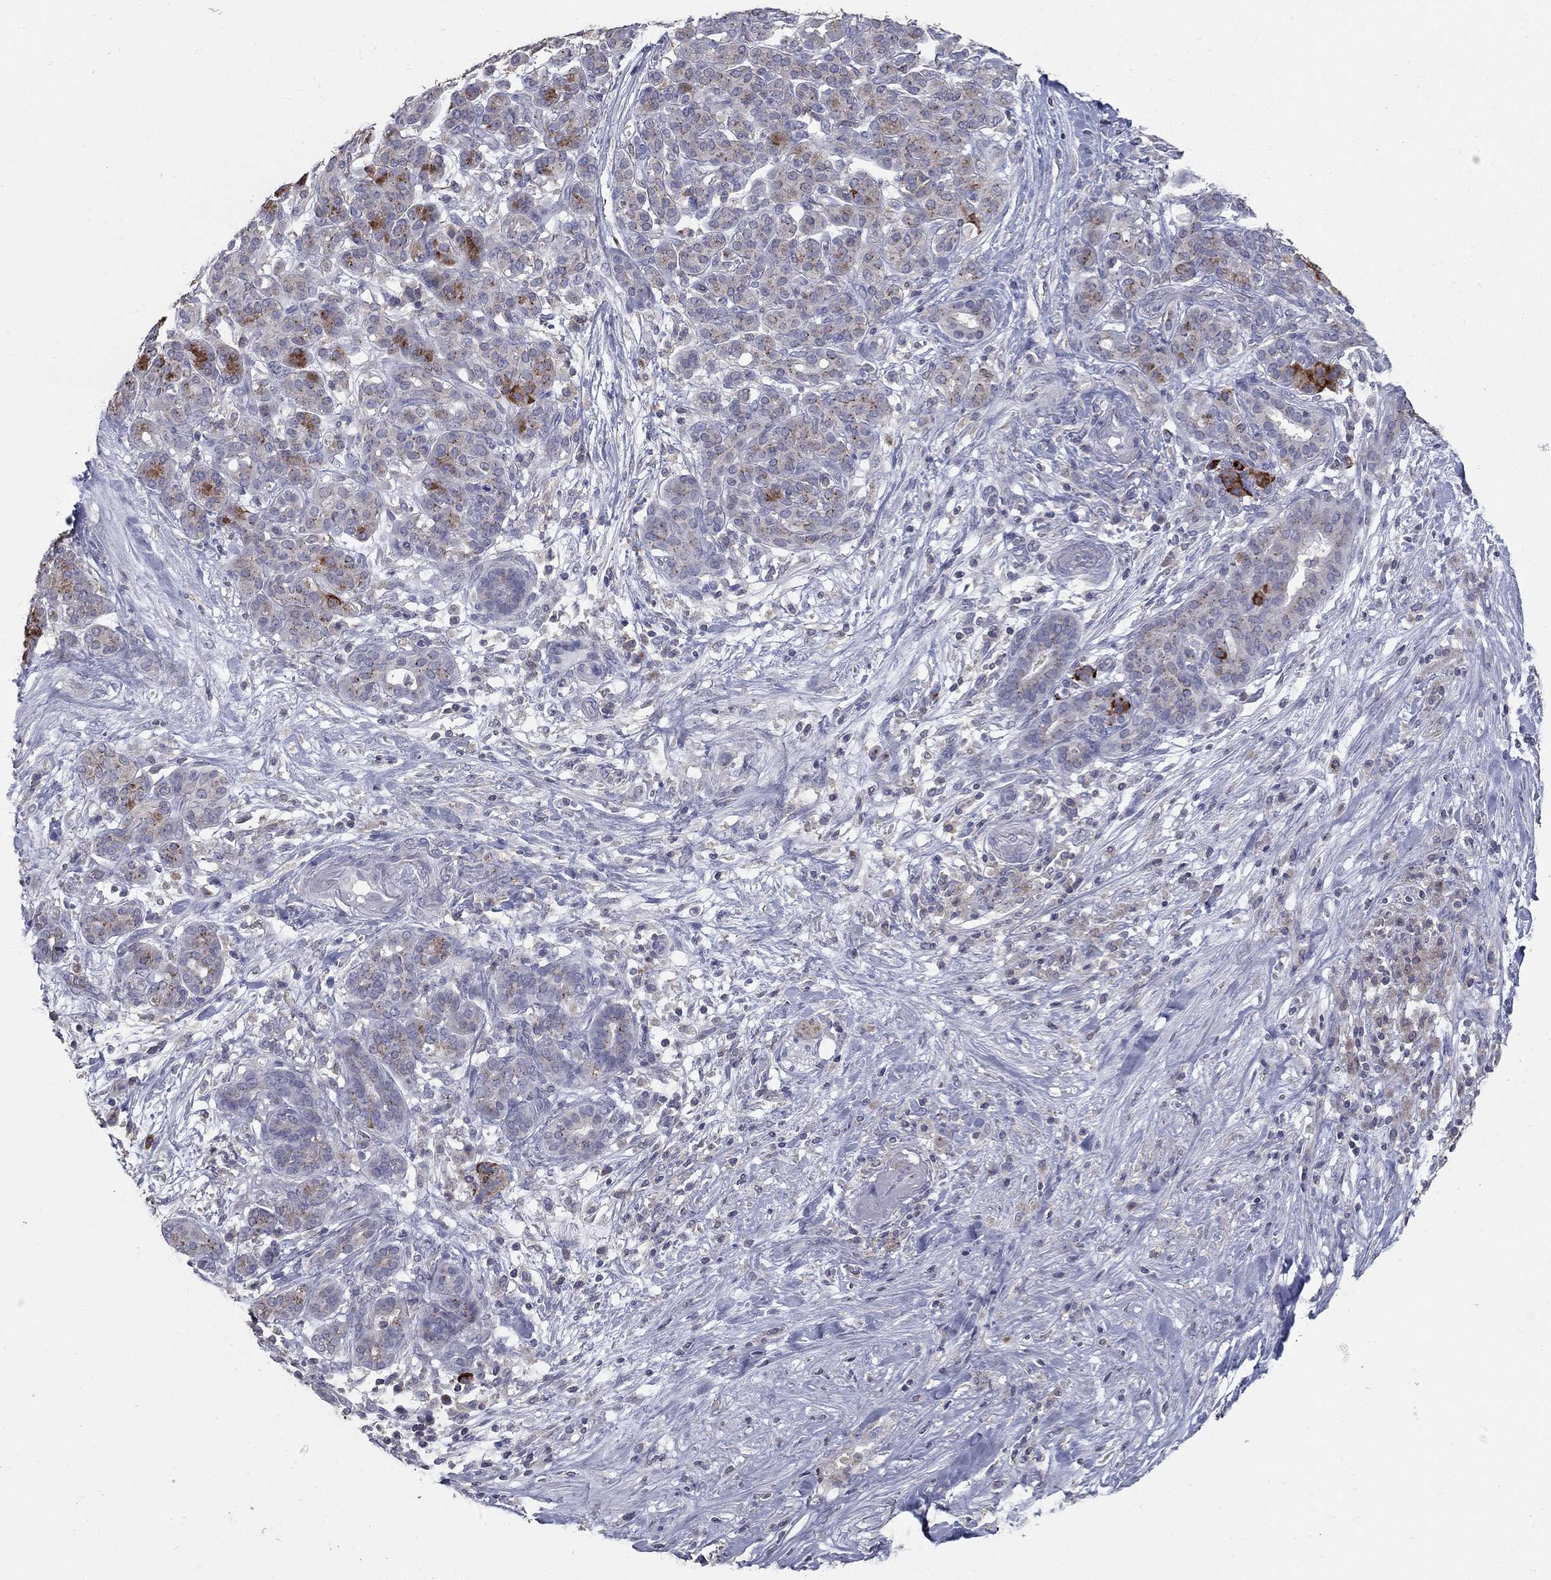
{"staining": {"intensity": "strong", "quantity": "<25%", "location": "cytoplasmic/membranous"}, "tissue": "pancreatic cancer", "cell_type": "Tumor cells", "image_type": "cancer", "snomed": [{"axis": "morphology", "description": "Adenocarcinoma, NOS"}, {"axis": "topography", "description": "Pancreas"}], "caption": "IHC histopathology image of neoplastic tissue: pancreatic cancer stained using immunohistochemistry displays medium levels of strong protein expression localized specifically in the cytoplasmic/membranous of tumor cells, appearing as a cytoplasmic/membranous brown color.", "gene": "KIAA0319L", "patient": {"sex": "male", "age": 44}}